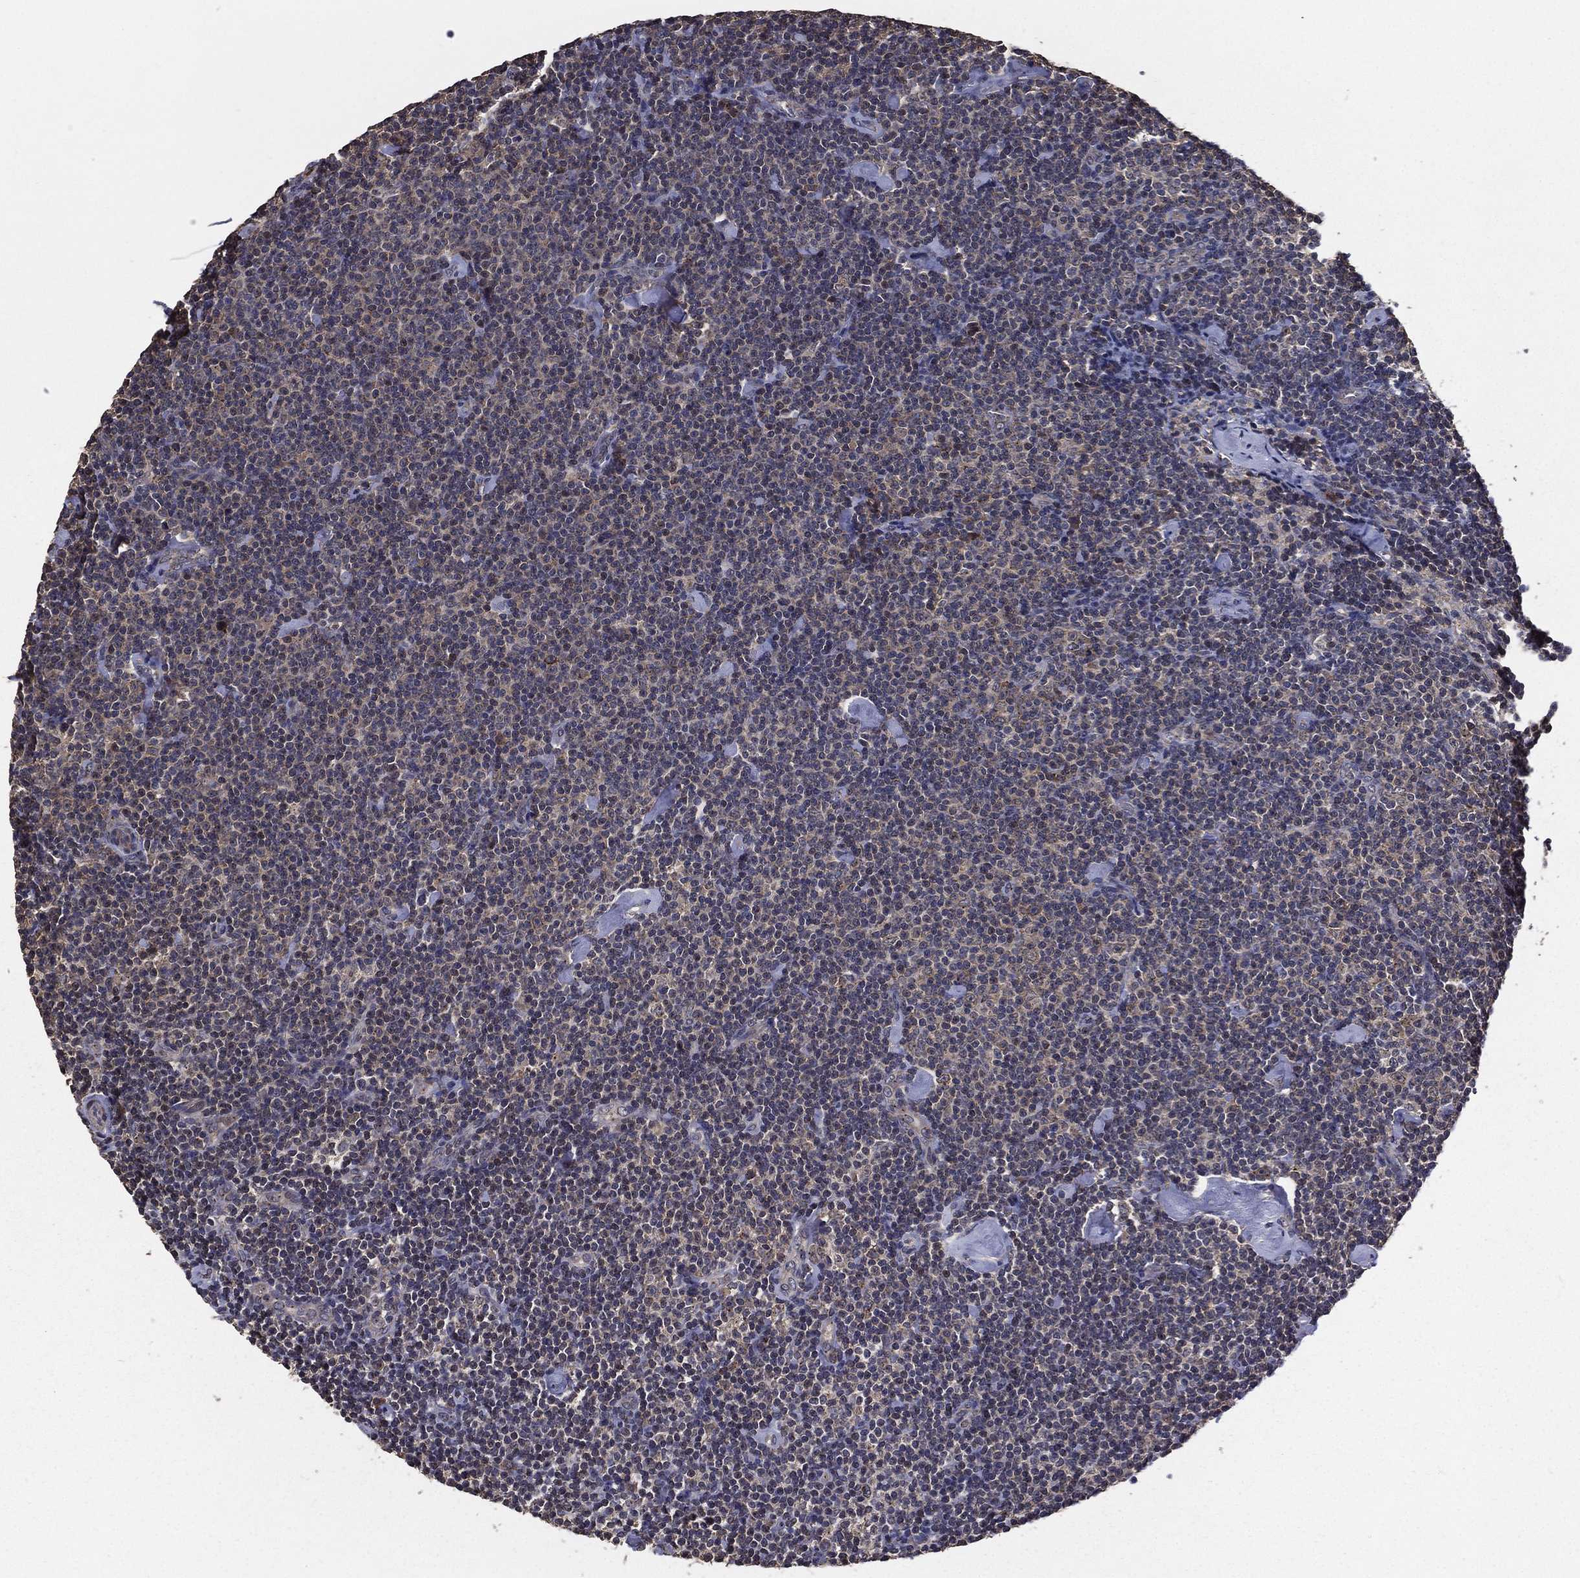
{"staining": {"intensity": "weak", "quantity": "<25%", "location": "cytoplasmic/membranous"}, "tissue": "lymphoma", "cell_type": "Tumor cells", "image_type": "cancer", "snomed": [{"axis": "morphology", "description": "Malignant lymphoma, non-Hodgkin's type, Low grade"}, {"axis": "topography", "description": "Lymph node"}], "caption": "IHC image of human lymphoma stained for a protein (brown), which exhibits no staining in tumor cells.", "gene": "PCNT", "patient": {"sex": "male", "age": 81}}